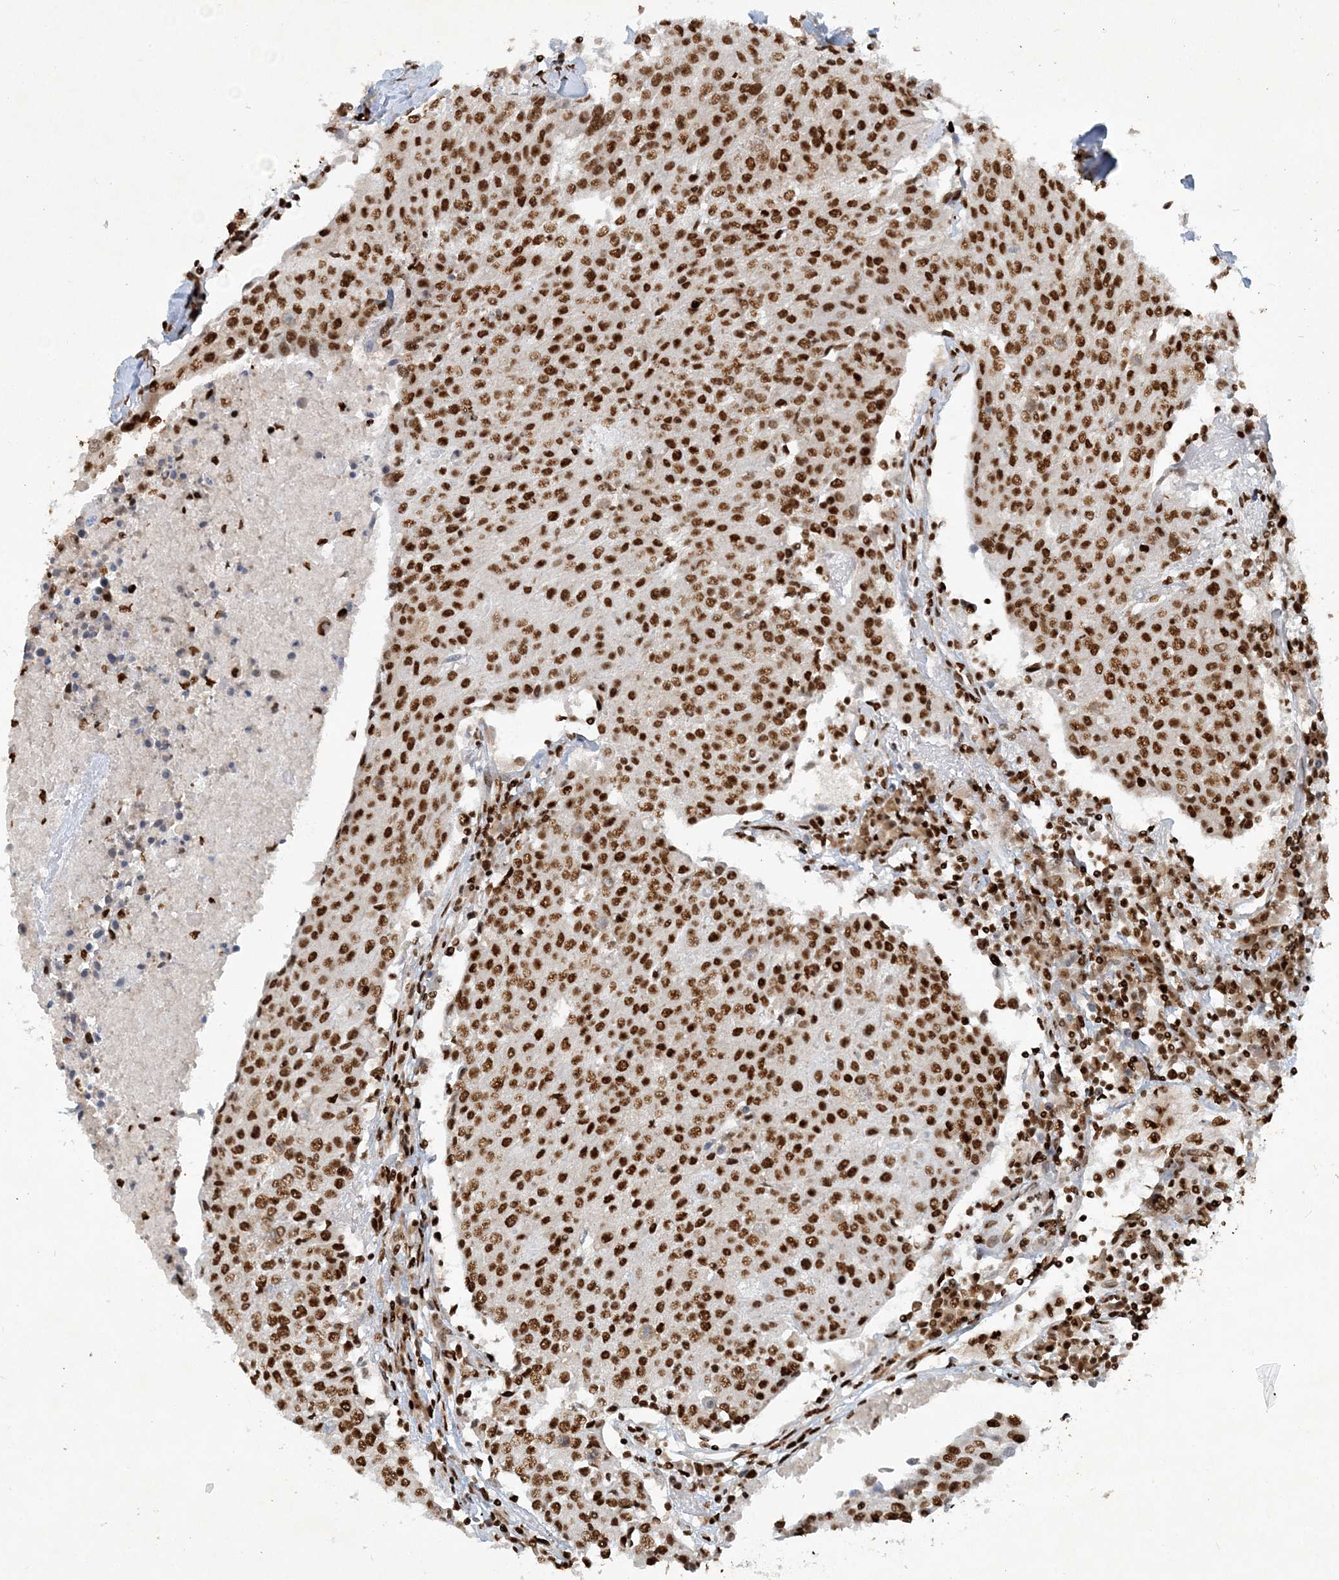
{"staining": {"intensity": "strong", "quantity": ">75%", "location": "nuclear"}, "tissue": "urothelial cancer", "cell_type": "Tumor cells", "image_type": "cancer", "snomed": [{"axis": "morphology", "description": "Urothelial carcinoma, High grade"}, {"axis": "topography", "description": "Urinary bladder"}], "caption": "Protein expression analysis of urothelial cancer demonstrates strong nuclear expression in about >75% of tumor cells.", "gene": "DELE1", "patient": {"sex": "female", "age": 85}}